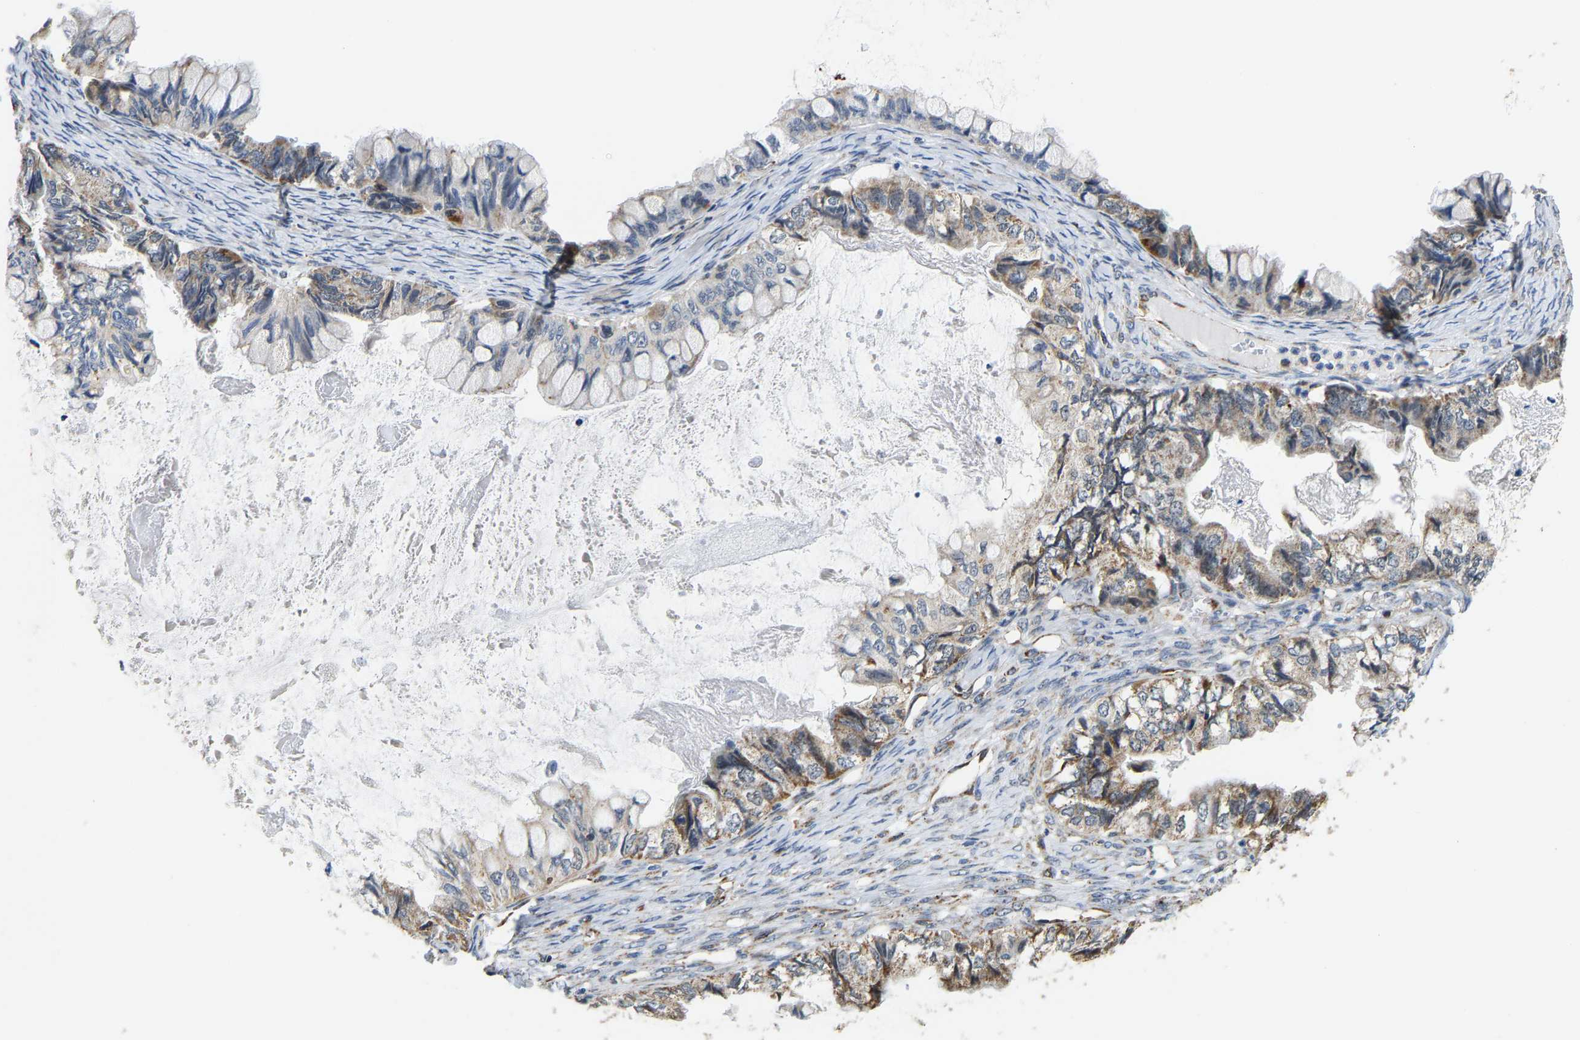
{"staining": {"intensity": "moderate", "quantity": "<25%", "location": "cytoplasmic/membranous"}, "tissue": "ovarian cancer", "cell_type": "Tumor cells", "image_type": "cancer", "snomed": [{"axis": "morphology", "description": "Cystadenocarcinoma, mucinous, NOS"}, {"axis": "topography", "description": "Ovary"}], "caption": "DAB immunohistochemical staining of ovarian cancer (mucinous cystadenocarcinoma) displays moderate cytoplasmic/membranous protein expression in about <25% of tumor cells.", "gene": "GIMAP7", "patient": {"sex": "female", "age": 80}}